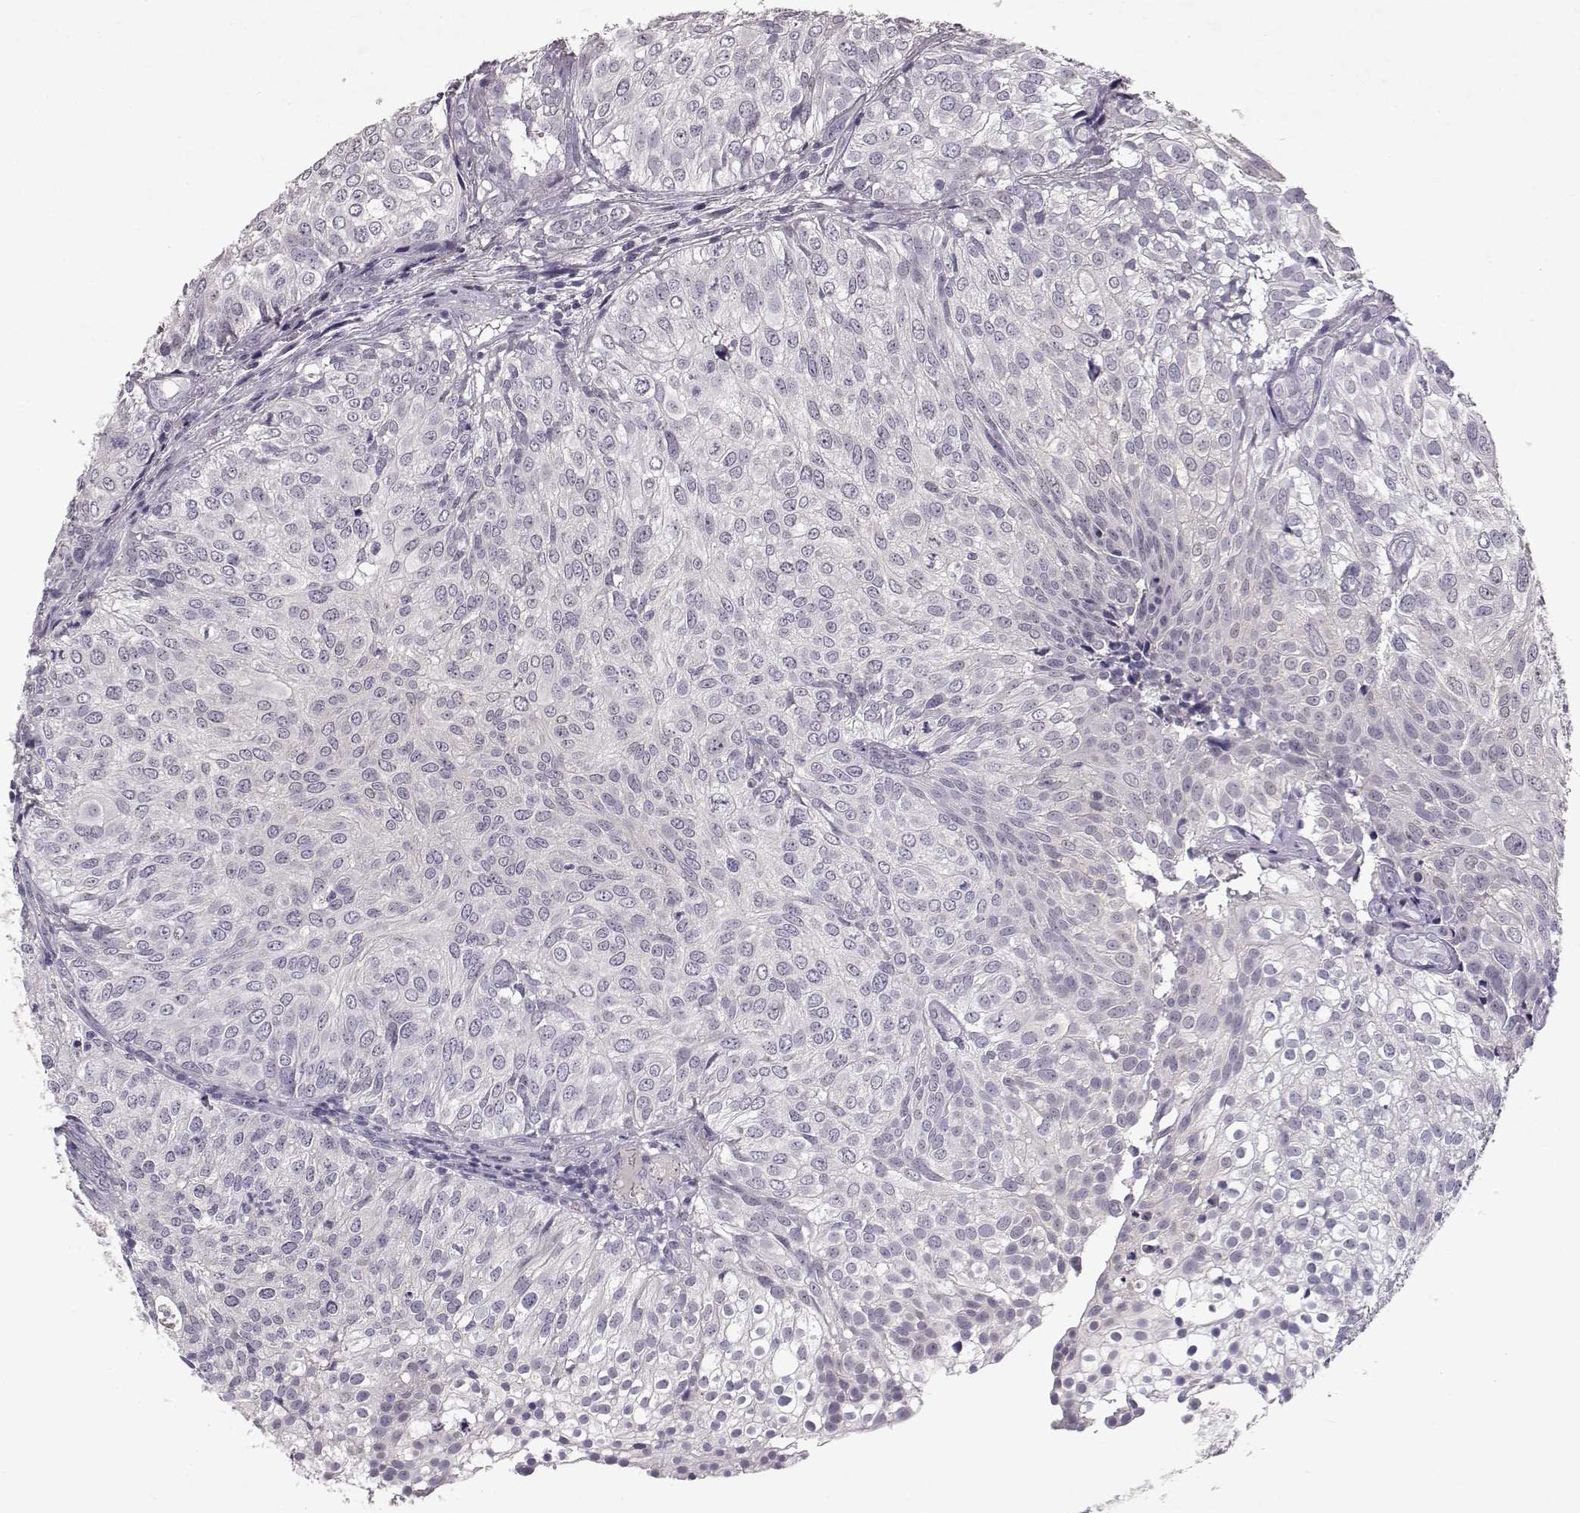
{"staining": {"intensity": "negative", "quantity": "none", "location": "none"}, "tissue": "urothelial cancer", "cell_type": "Tumor cells", "image_type": "cancer", "snomed": [{"axis": "morphology", "description": "Urothelial carcinoma, High grade"}, {"axis": "topography", "description": "Urinary bladder"}], "caption": "An immunohistochemistry histopathology image of urothelial carcinoma (high-grade) is shown. There is no staining in tumor cells of urothelial carcinoma (high-grade).", "gene": "SPAG17", "patient": {"sex": "female", "age": 79}}